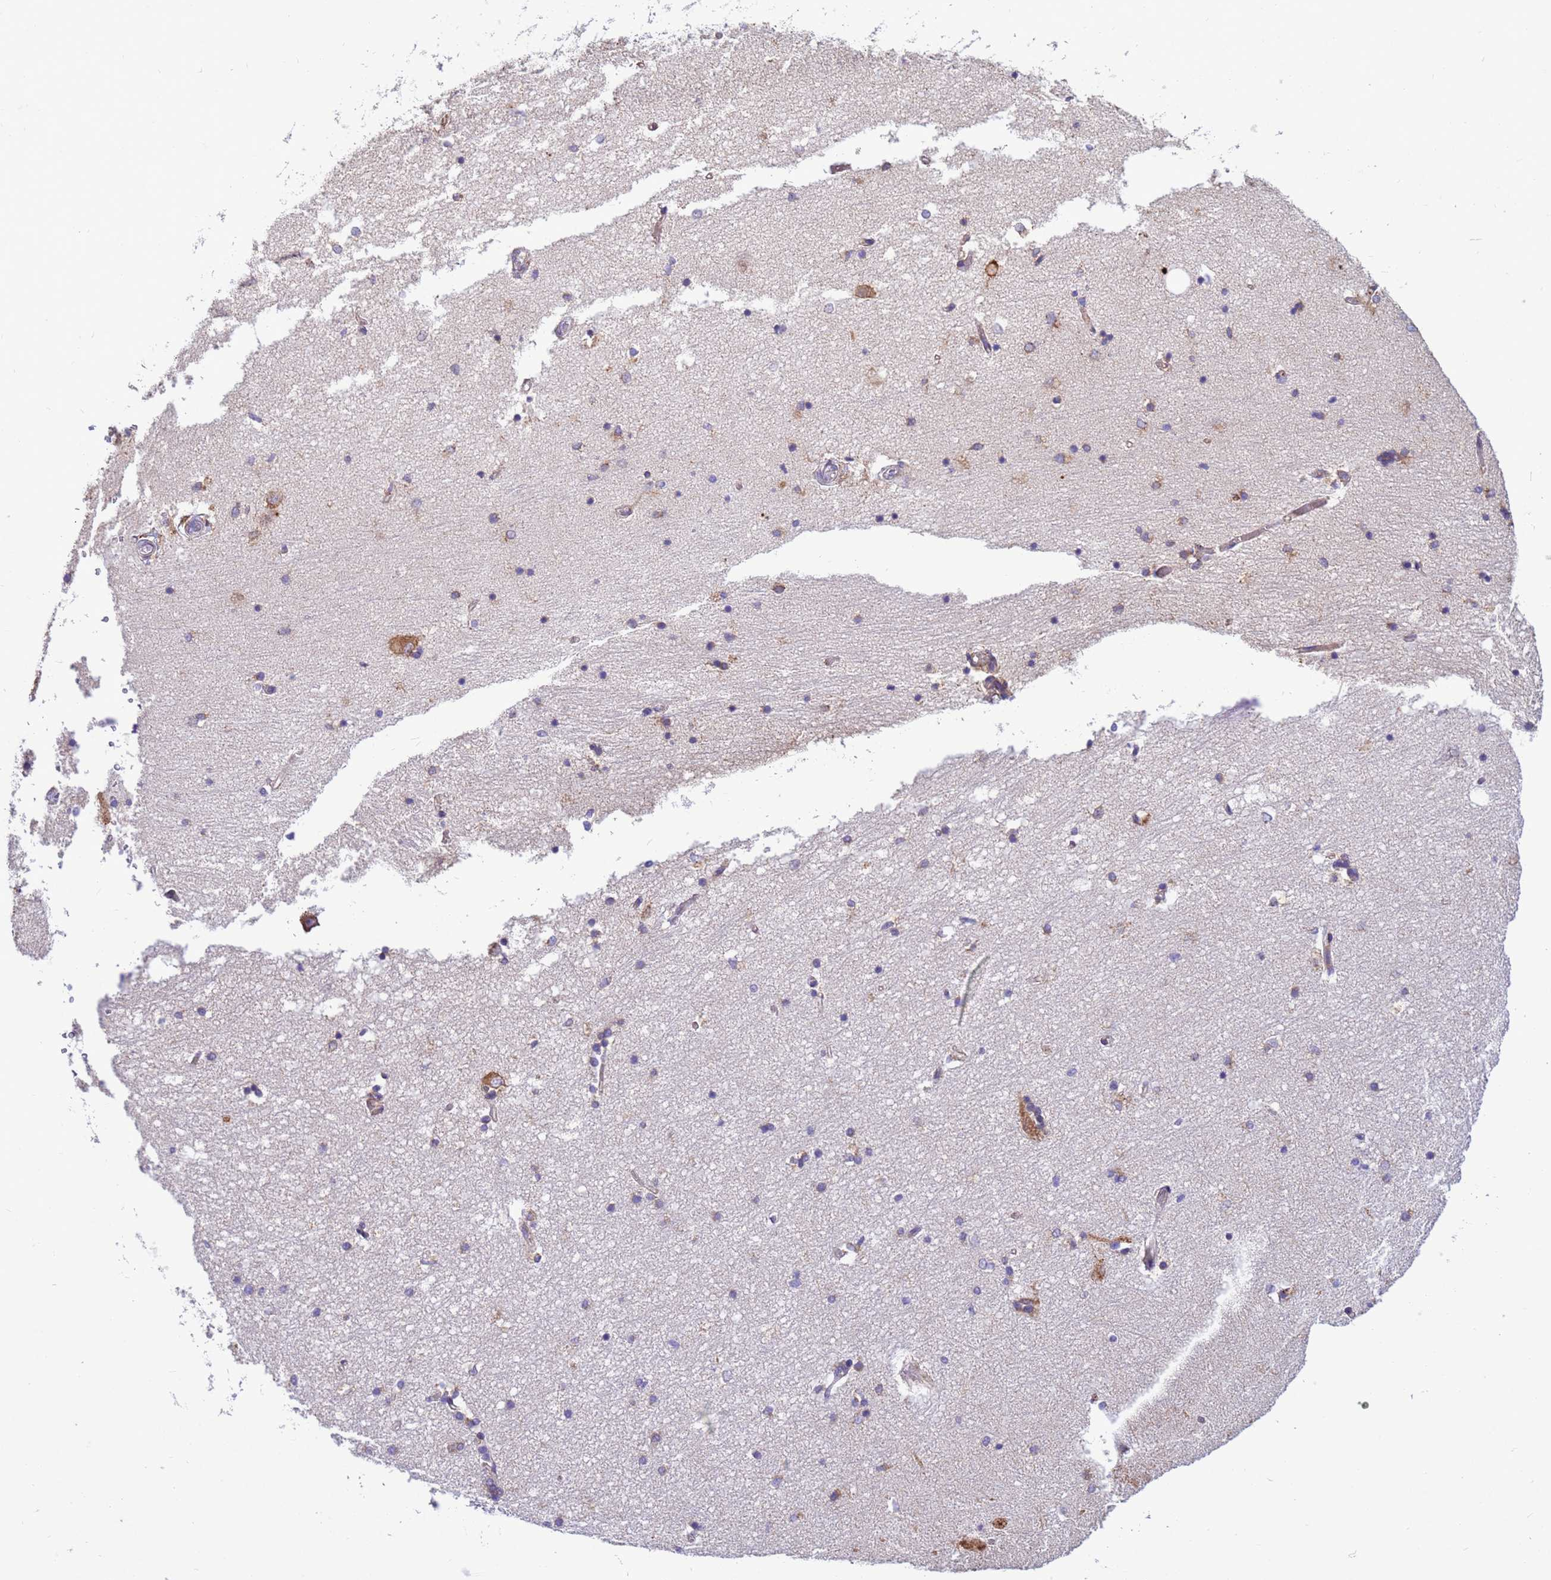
{"staining": {"intensity": "weak", "quantity": "<25%", "location": "cytoplasmic/membranous"}, "tissue": "hippocampus", "cell_type": "Glial cells", "image_type": "normal", "snomed": [{"axis": "morphology", "description": "Normal tissue, NOS"}, {"axis": "topography", "description": "Hippocampus"}], "caption": "An IHC micrograph of normal hippocampus is shown. There is no staining in glial cells of hippocampus. (Brightfield microscopy of DAB immunohistochemistry (IHC) at high magnification).", "gene": "THAP5", "patient": {"sex": "male", "age": 45}}